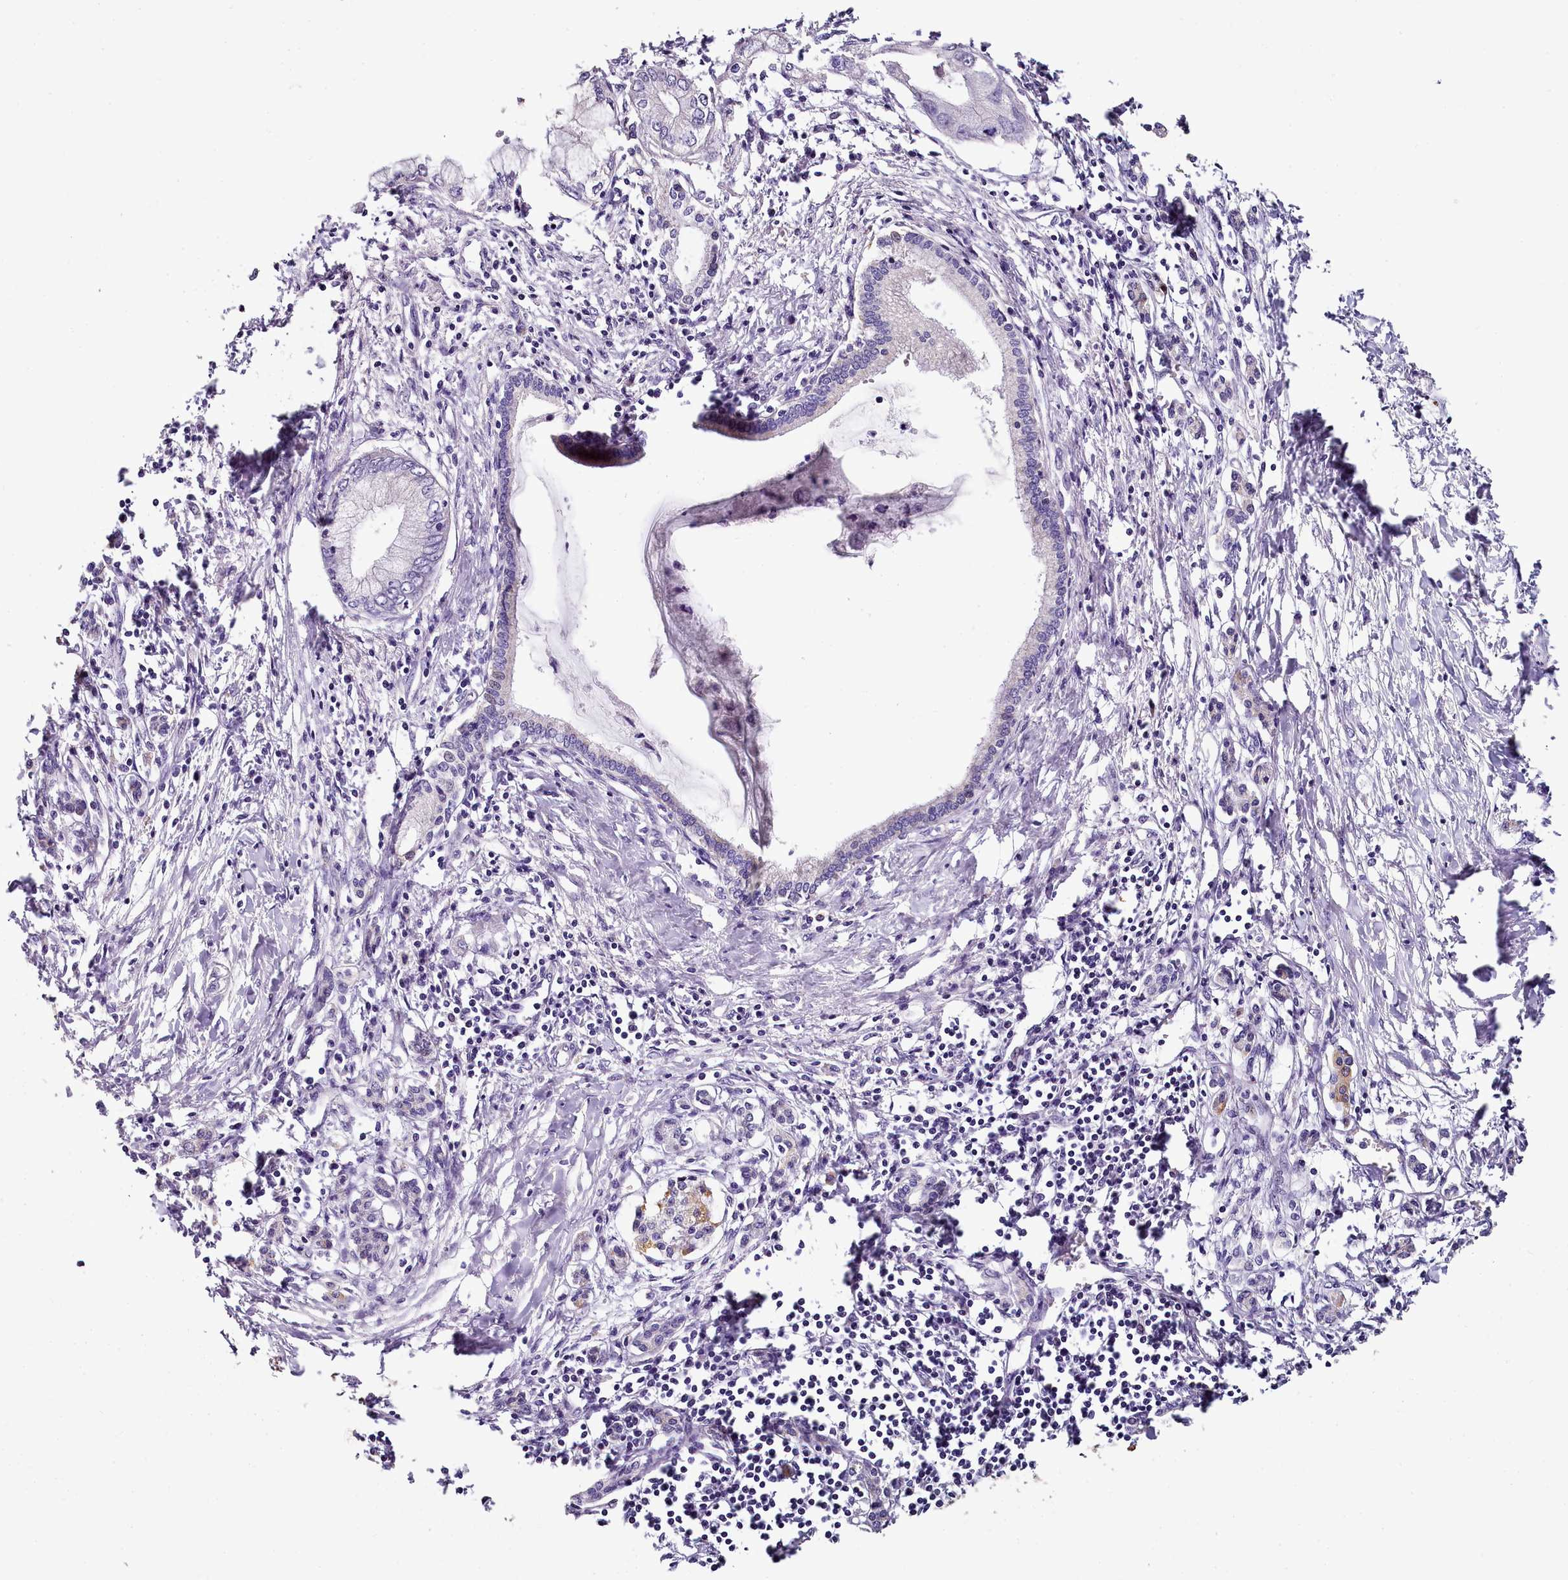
{"staining": {"intensity": "negative", "quantity": "none", "location": "none"}, "tissue": "pancreatic cancer", "cell_type": "Tumor cells", "image_type": "cancer", "snomed": [{"axis": "morphology", "description": "Adenocarcinoma, NOS"}, {"axis": "topography", "description": "Pancreas"}], "caption": "IHC micrograph of neoplastic tissue: pancreatic adenocarcinoma stained with DAB (3,3'-diaminobenzidine) displays no significant protein positivity in tumor cells.", "gene": "ACSS1", "patient": {"sex": "male", "age": 48}}